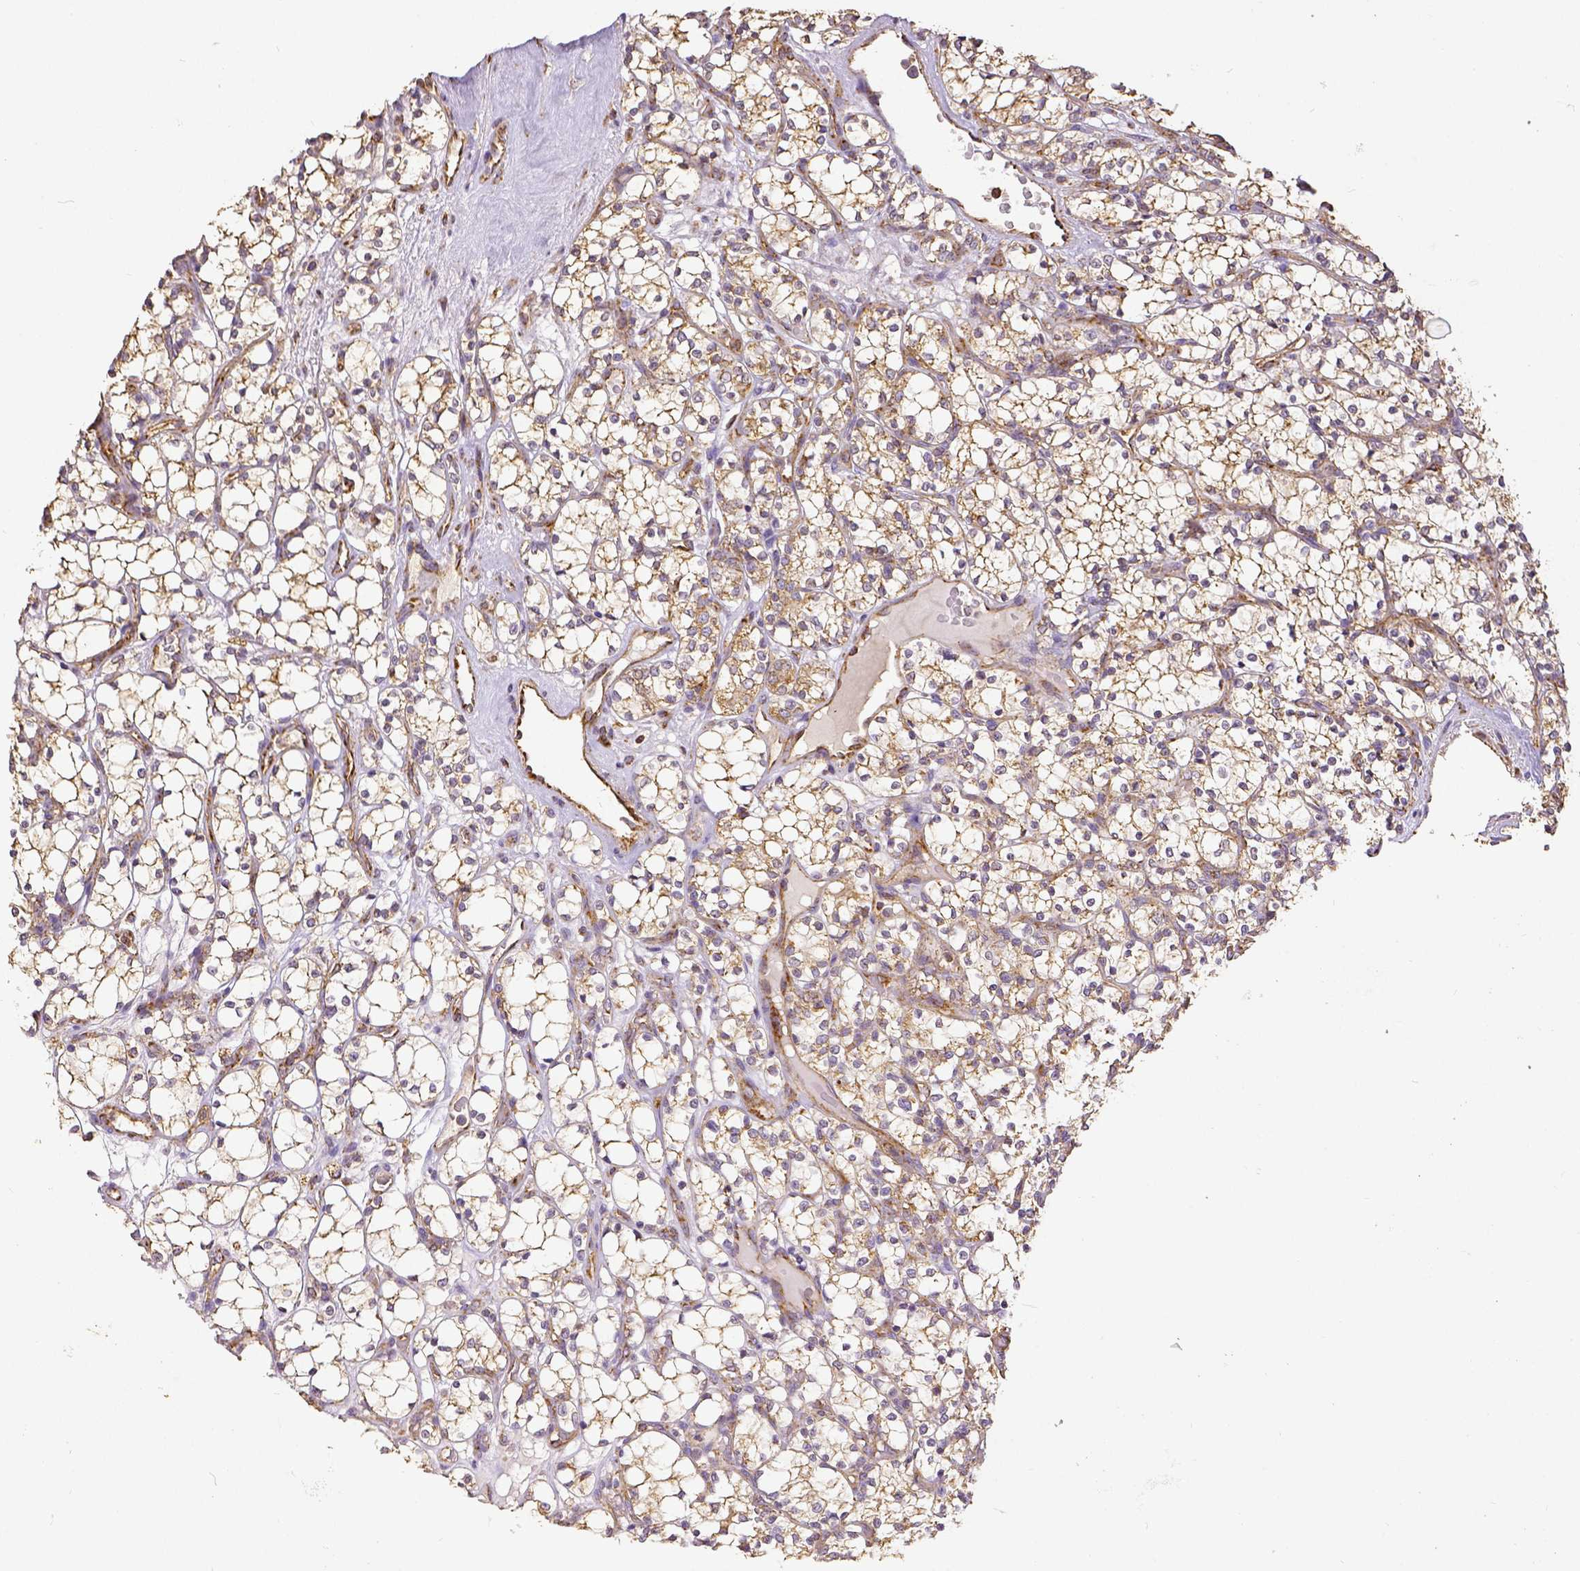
{"staining": {"intensity": "weak", "quantity": ">75%", "location": "cytoplasmic/membranous"}, "tissue": "renal cancer", "cell_type": "Tumor cells", "image_type": "cancer", "snomed": [{"axis": "morphology", "description": "Adenocarcinoma, NOS"}, {"axis": "topography", "description": "Kidney"}], "caption": "An image showing weak cytoplasmic/membranous staining in approximately >75% of tumor cells in renal cancer (adenocarcinoma), as visualized by brown immunohistochemical staining.", "gene": "SDHB", "patient": {"sex": "female", "age": 69}}